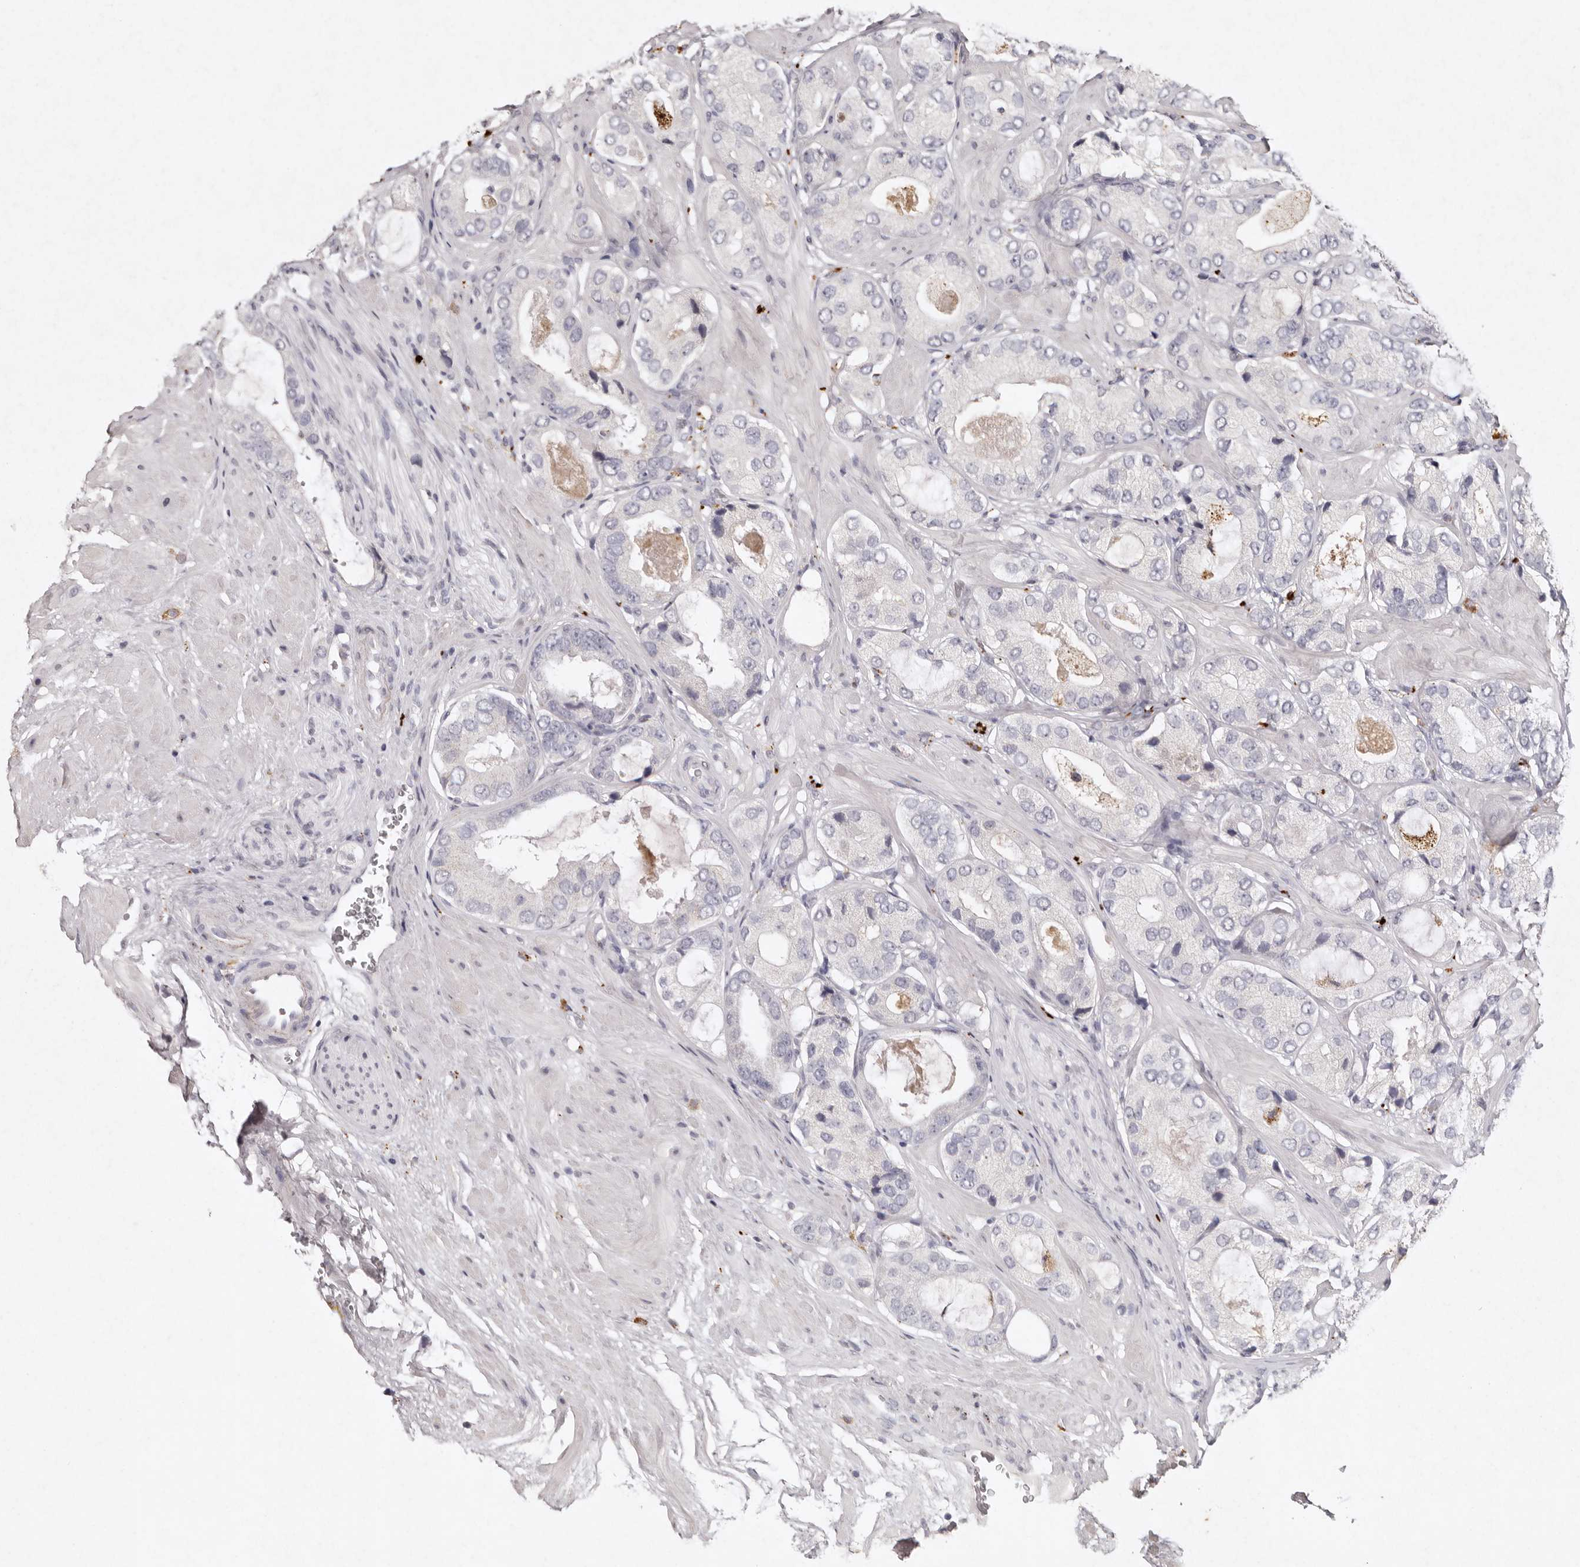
{"staining": {"intensity": "negative", "quantity": "none", "location": "none"}, "tissue": "prostate cancer", "cell_type": "Tumor cells", "image_type": "cancer", "snomed": [{"axis": "morphology", "description": "Adenocarcinoma, High grade"}, {"axis": "topography", "description": "Prostate"}], "caption": "High-grade adenocarcinoma (prostate) was stained to show a protein in brown. There is no significant expression in tumor cells.", "gene": "FAM185A", "patient": {"sex": "male", "age": 59}}